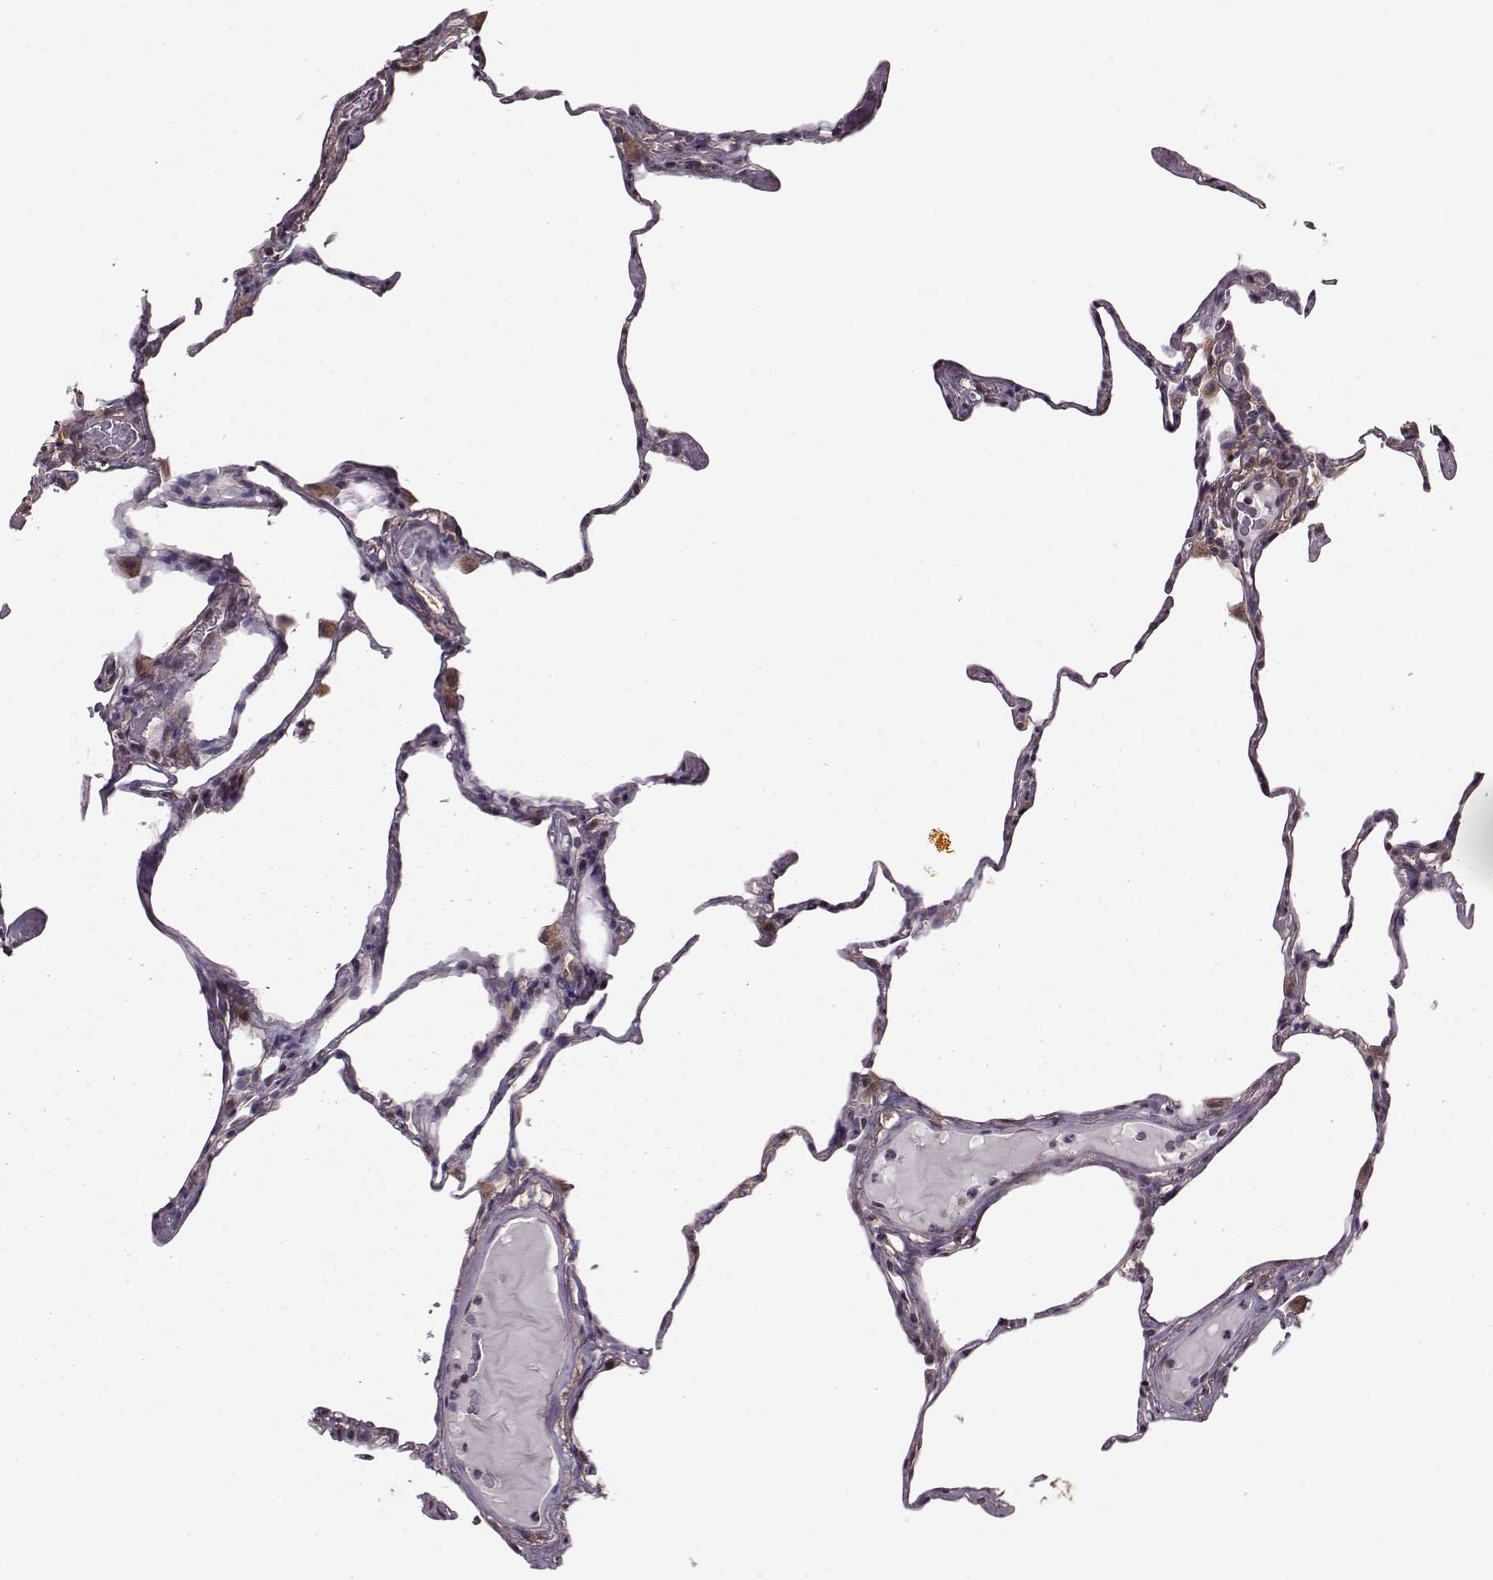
{"staining": {"intensity": "negative", "quantity": "none", "location": "none"}, "tissue": "lung", "cell_type": "Alveolar cells", "image_type": "normal", "snomed": [{"axis": "morphology", "description": "Normal tissue, NOS"}, {"axis": "topography", "description": "Lung"}], "caption": "Immunohistochemistry image of unremarkable lung: human lung stained with DAB (3,3'-diaminobenzidine) displays no significant protein positivity in alveolar cells.", "gene": "FNIP2", "patient": {"sex": "male", "age": 65}}